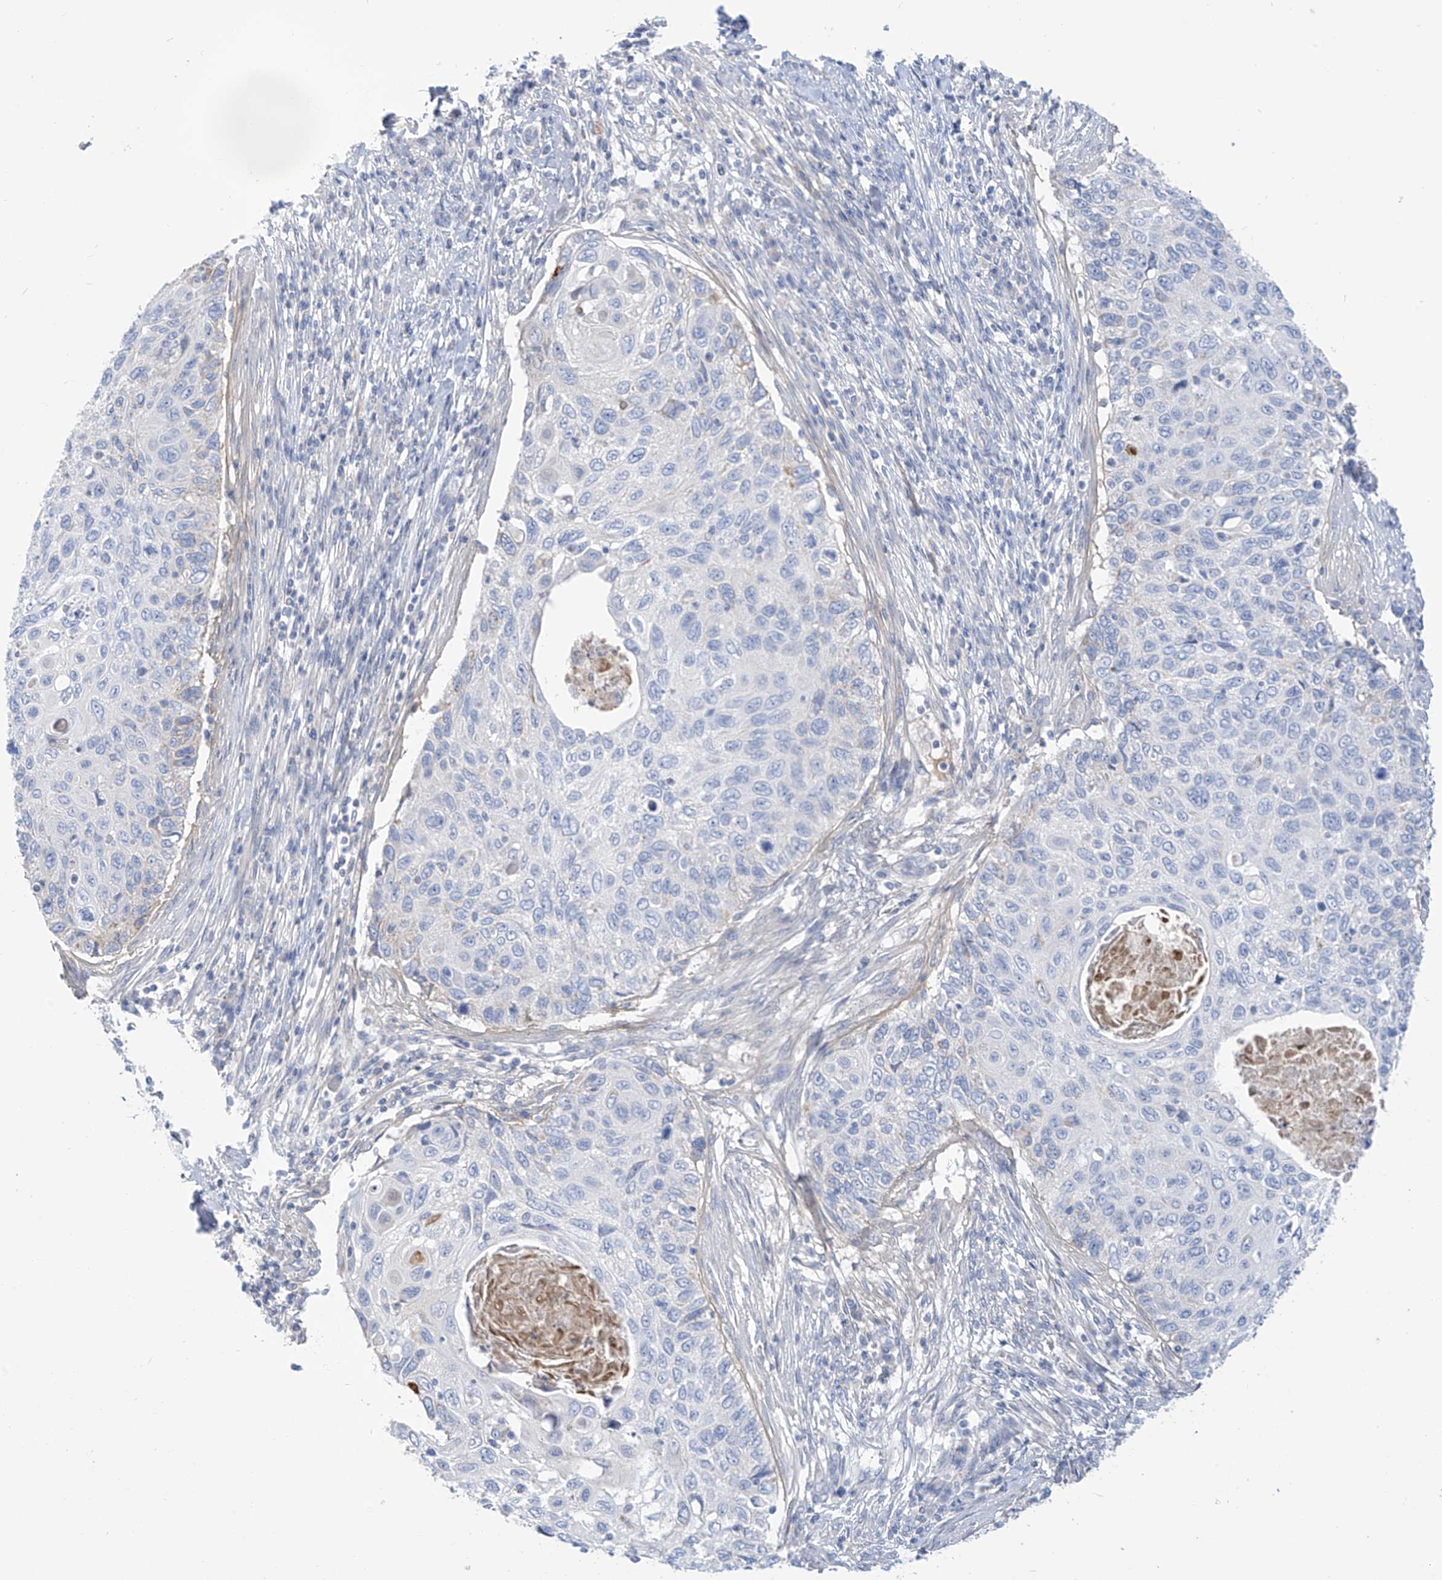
{"staining": {"intensity": "negative", "quantity": "none", "location": "none"}, "tissue": "cervical cancer", "cell_type": "Tumor cells", "image_type": "cancer", "snomed": [{"axis": "morphology", "description": "Squamous cell carcinoma, NOS"}, {"axis": "topography", "description": "Cervix"}], "caption": "Immunohistochemistry of human cervical cancer (squamous cell carcinoma) demonstrates no staining in tumor cells. The staining is performed using DAB brown chromogen with nuclei counter-stained in using hematoxylin.", "gene": "FABP2", "patient": {"sex": "female", "age": 70}}